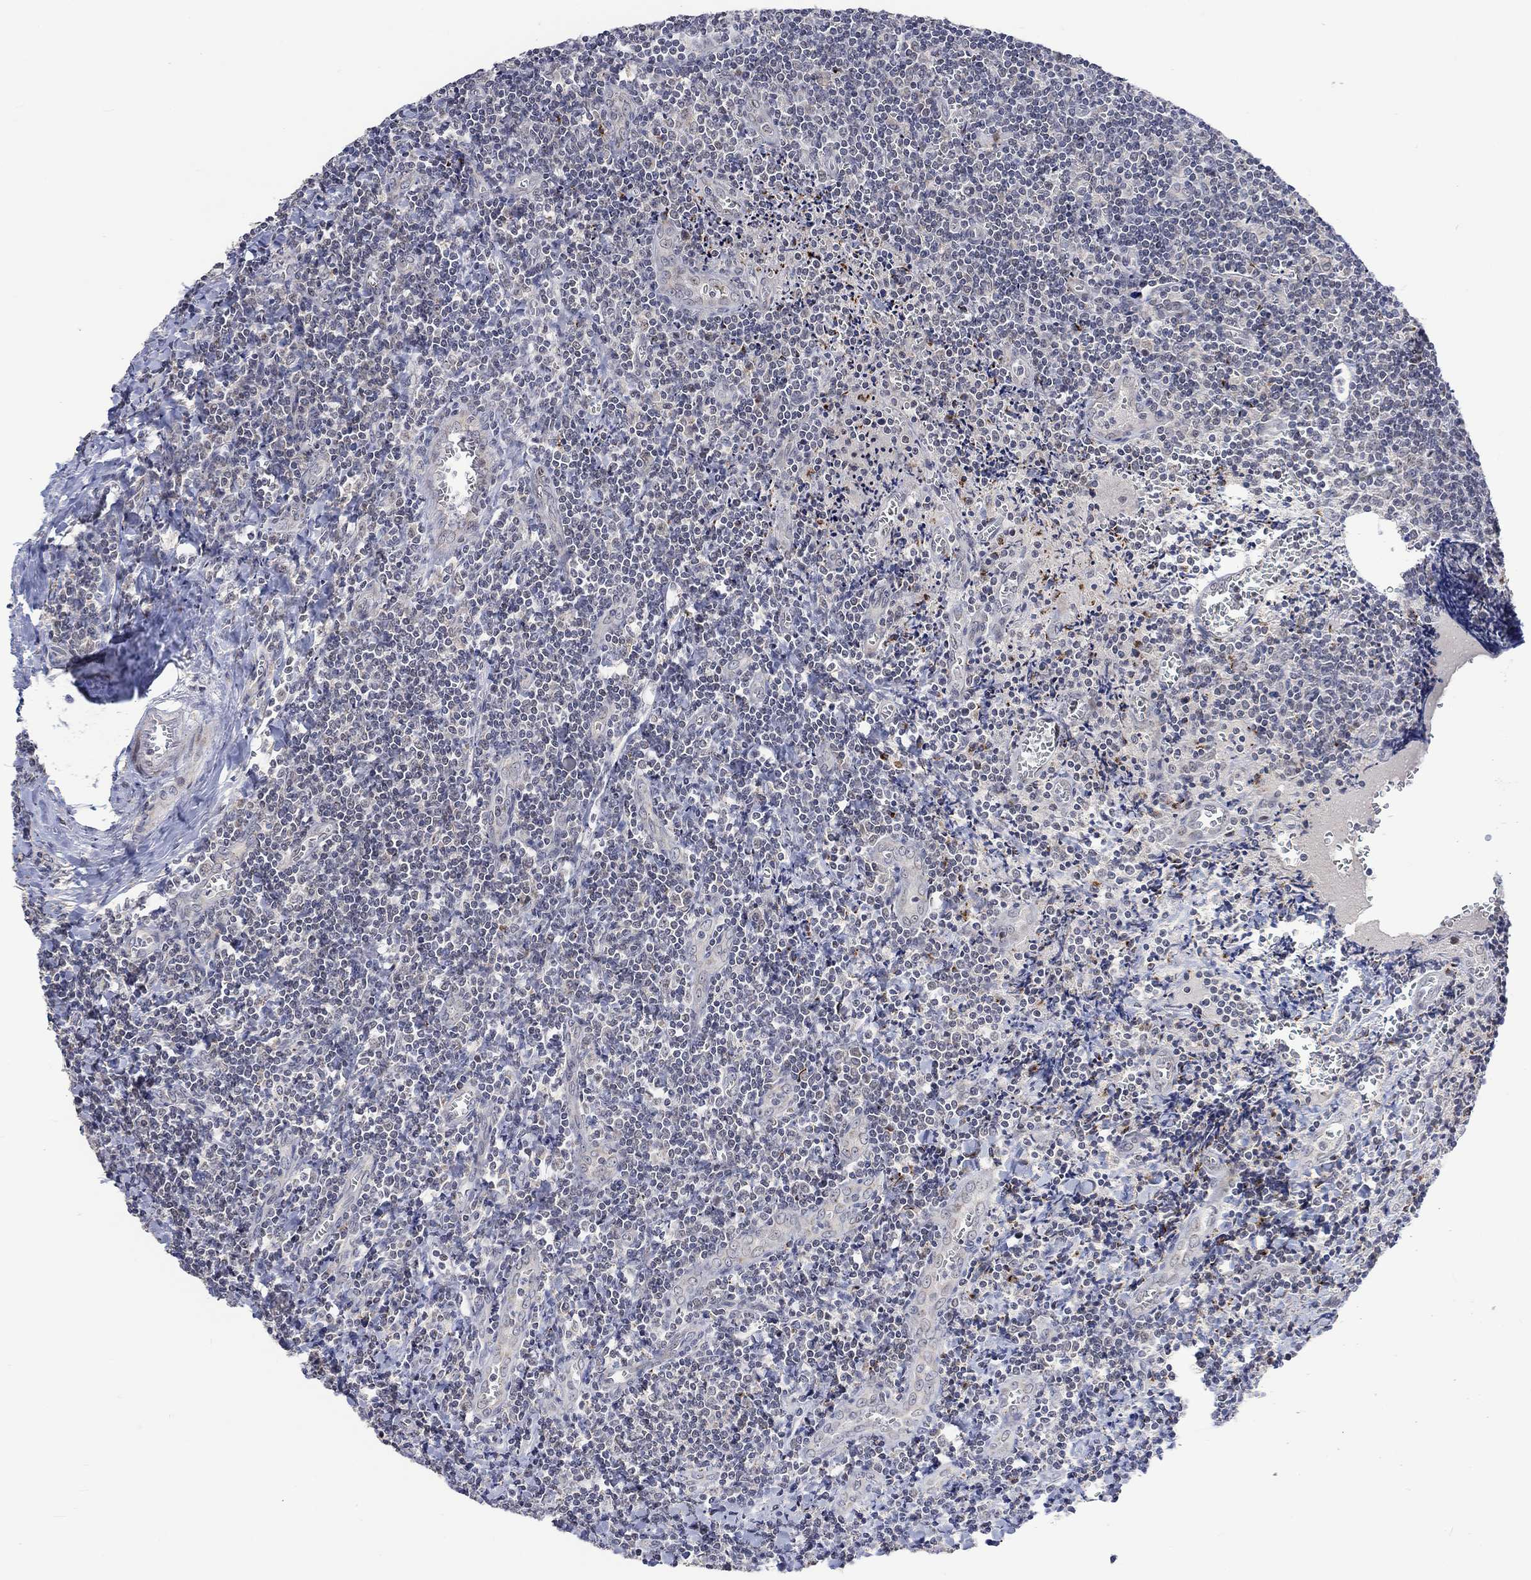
{"staining": {"intensity": "weak", "quantity": "<25%", "location": "cytoplasmic/membranous"}, "tissue": "tonsil", "cell_type": "Germinal center cells", "image_type": "normal", "snomed": [{"axis": "morphology", "description": "Normal tissue, NOS"}, {"axis": "morphology", "description": "Inflammation, NOS"}, {"axis": "topography", "description": "Tonsil"}], "caption": "A micrograph of human tonsil is negative for staining in germinal center cells. (DAB IHC with hematoxylin counter stain).", "gene": "SLC48A1", "patient": {"sex": "female", "age": 31}}